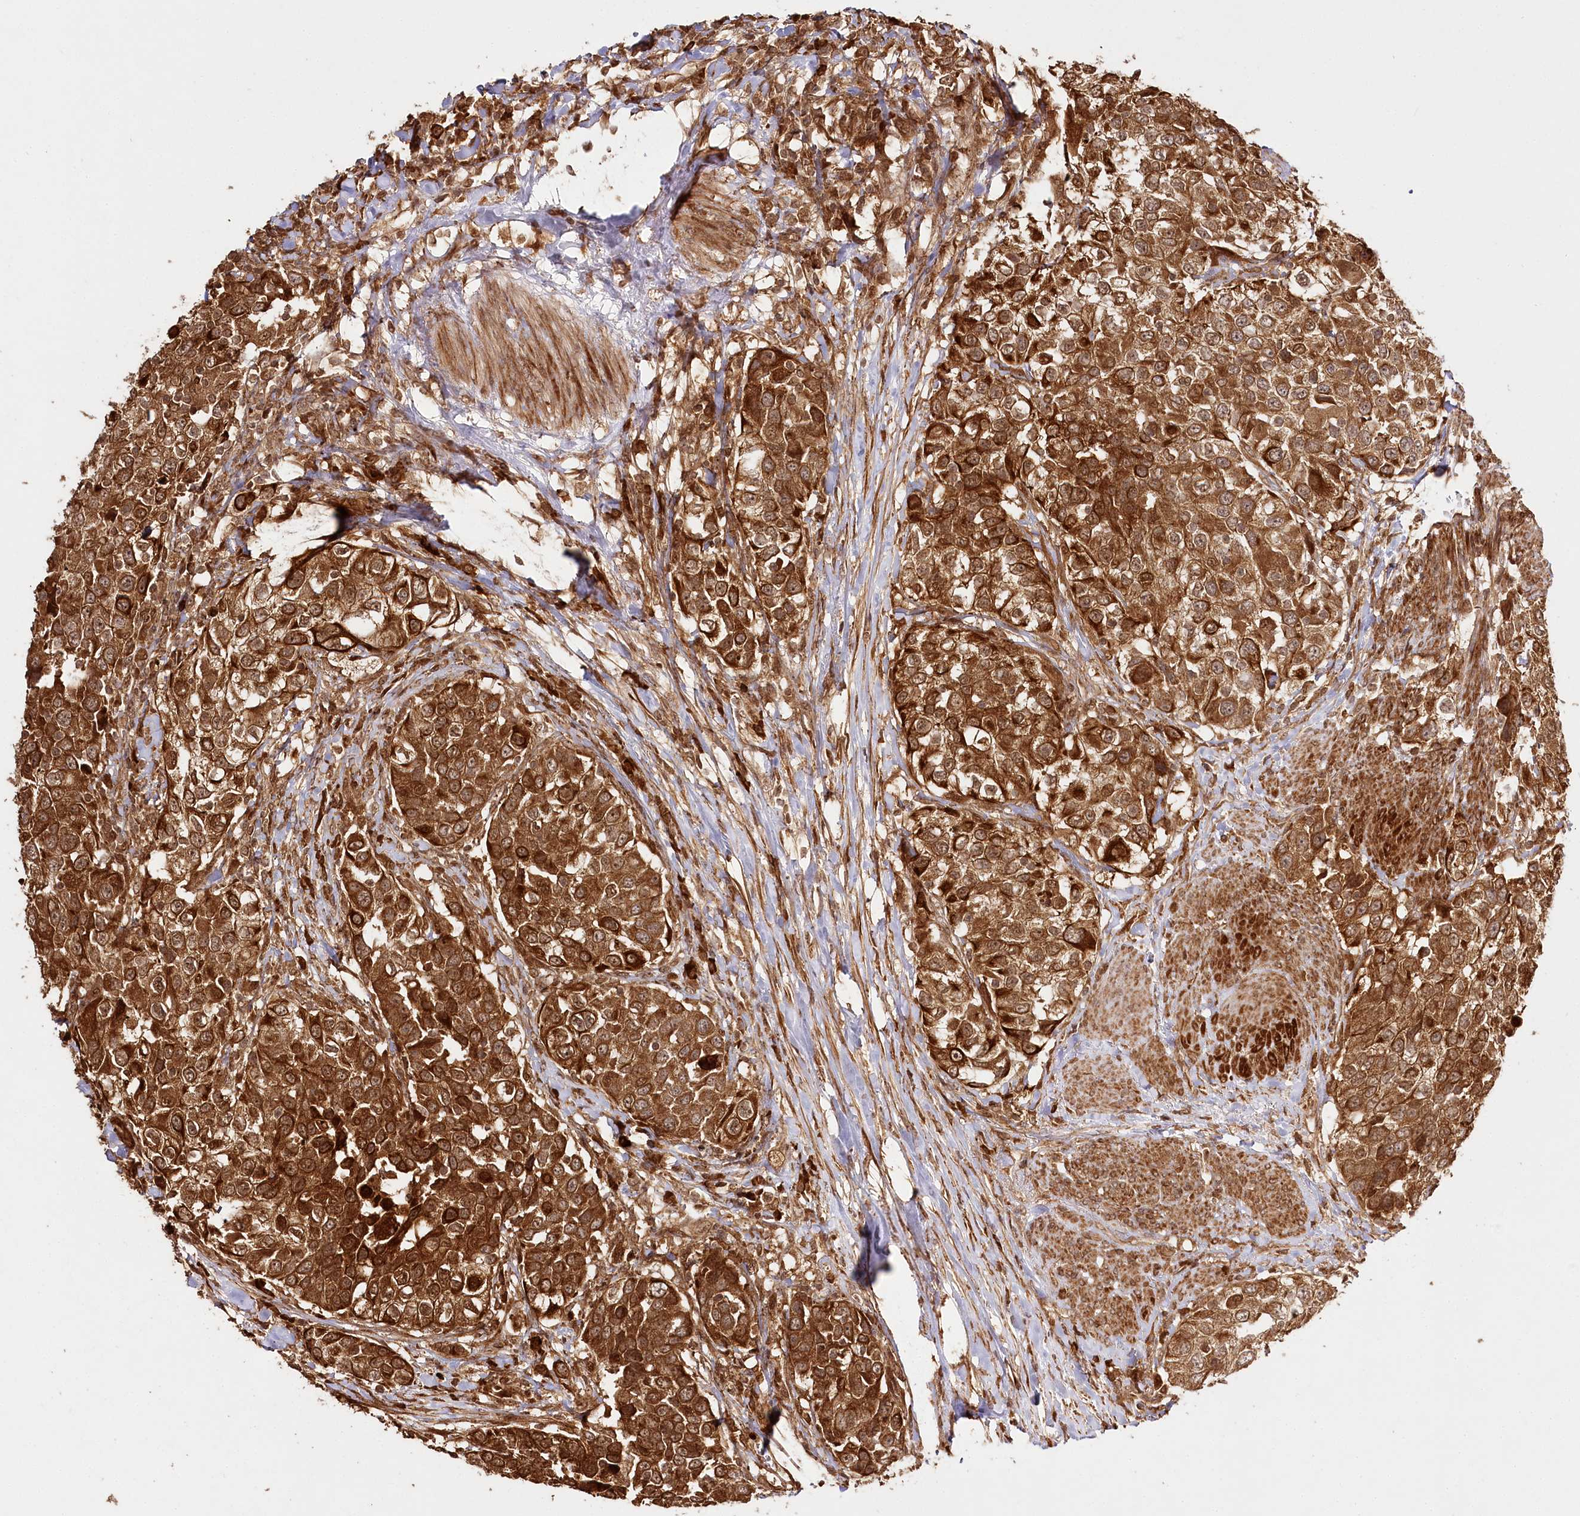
{"staining": {"intensity": "strong", "quantity": ">75%", "location": "cytoplasmic/membranous,nuclear"}, "tissue": "urothelial cancer", "cell_type": "Tumor cells", "image_type": "cancer", "snomed": [{"axis": "morphology", "description": "Urothelial carcinoma, High grade"}, {"axis": "topography", "description": "Urinary bladder"}], "caption": "Urothelial carcinoma (high-grade) tissue displays strong cytoplasmic/membranous and nuclear expression in about >75% of tumor cells Nuclei are stained in blue.", "gene": "ULK2", "patient": {"sex": "female", "age": 80}}